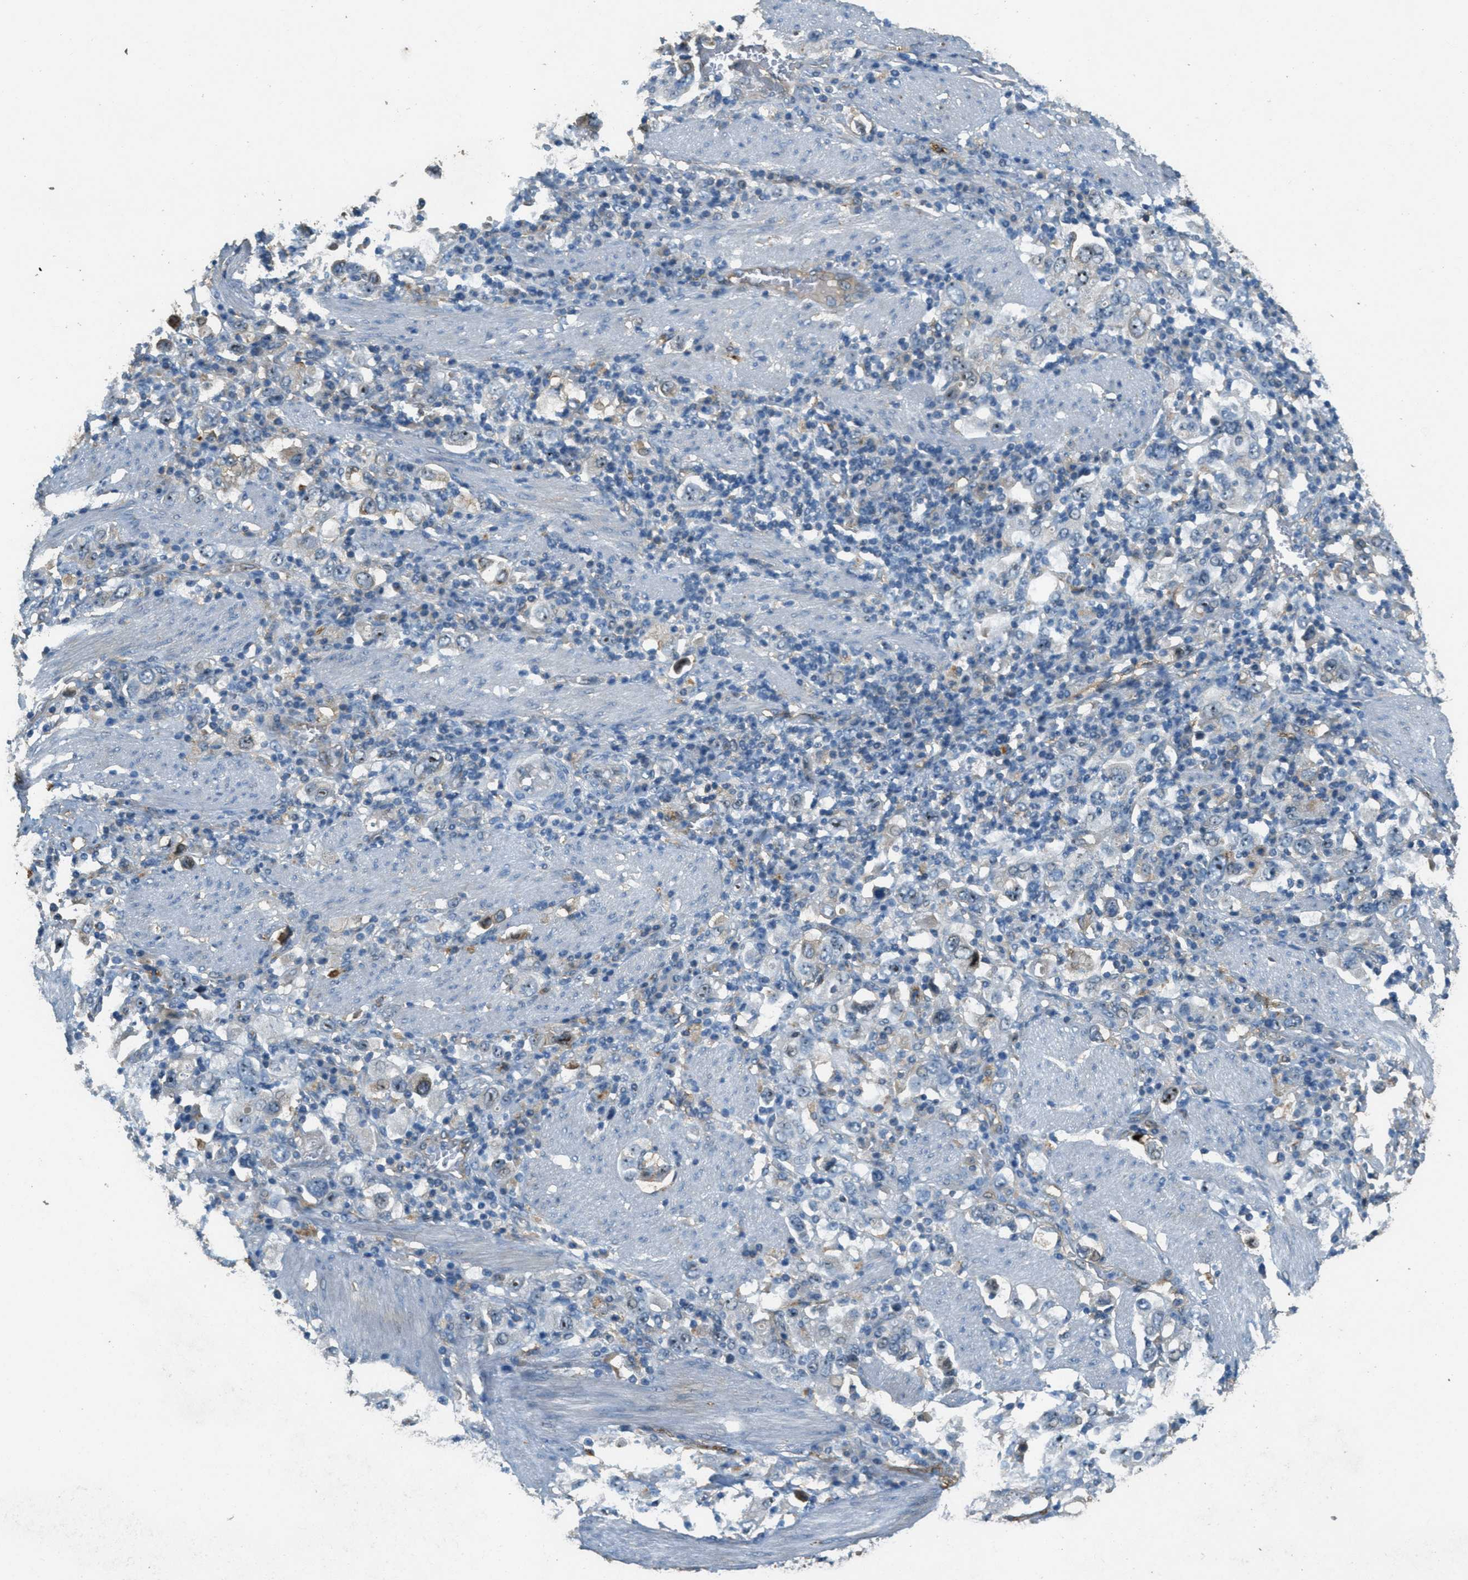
{"staining": {"intensity": "weak", "quantity": "<25%", "location": "nuclear"}, "tissue": "stomach cancer", "cell_type": "Tumor cells", "image_type": "cancer", "snomed": [{"axis": "morphology", "description": "Adenocarcinoma, NOS"}, {"axis": "topography", "description": "Stomach, upper"}], "caption": "An IHC photomicrograph of stomach cancer (adenocarcinoma) is shown. There is no staining in tumor cells of stomach cancer (adenocarcinoma).", "gene": "OSMR", "patient": {"sex": "male", "age": 62}}